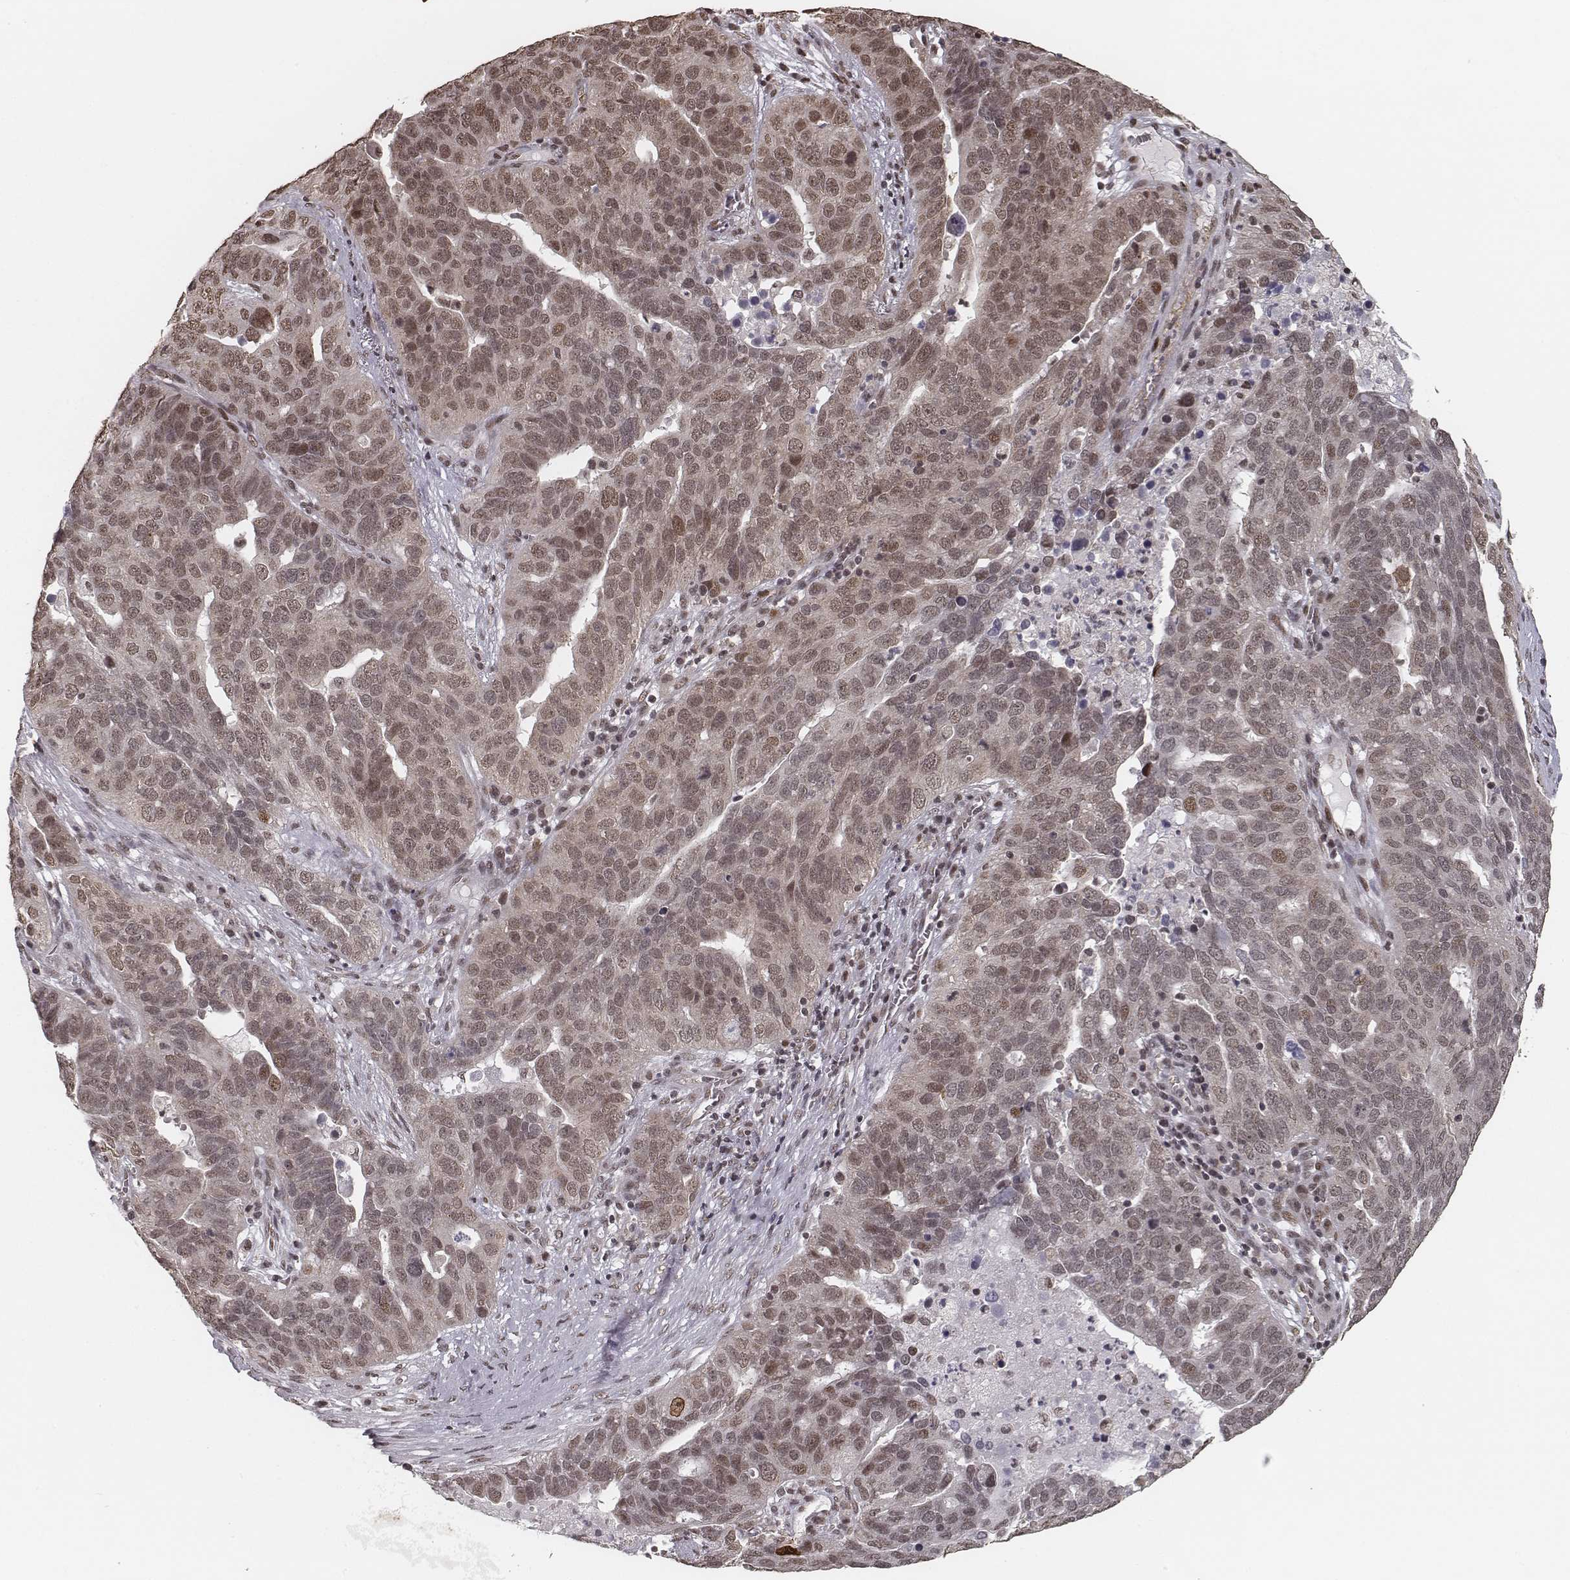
{"staining": {"intensity": "weak", "quantity": ">75%", "location": "nuclear"}, "tissue": "ovarian cancer", "cell_type": "Tumor cells", "image_type": "cancer", "snomed": [{"axis": "morphology", "description": "Carcinoma, endometroid"}, {"axis": "topography", "description": "Soft tissue"}, {"axis": "topography", "description": "Ovary"}], "caption": "The micrograph reveals a brown stain indicating the presence of a protein in the nuclear of tumor cells in ovarian cancer.", "gene": "HMGA2", "patient": {"sex": "female", "age": 52}}